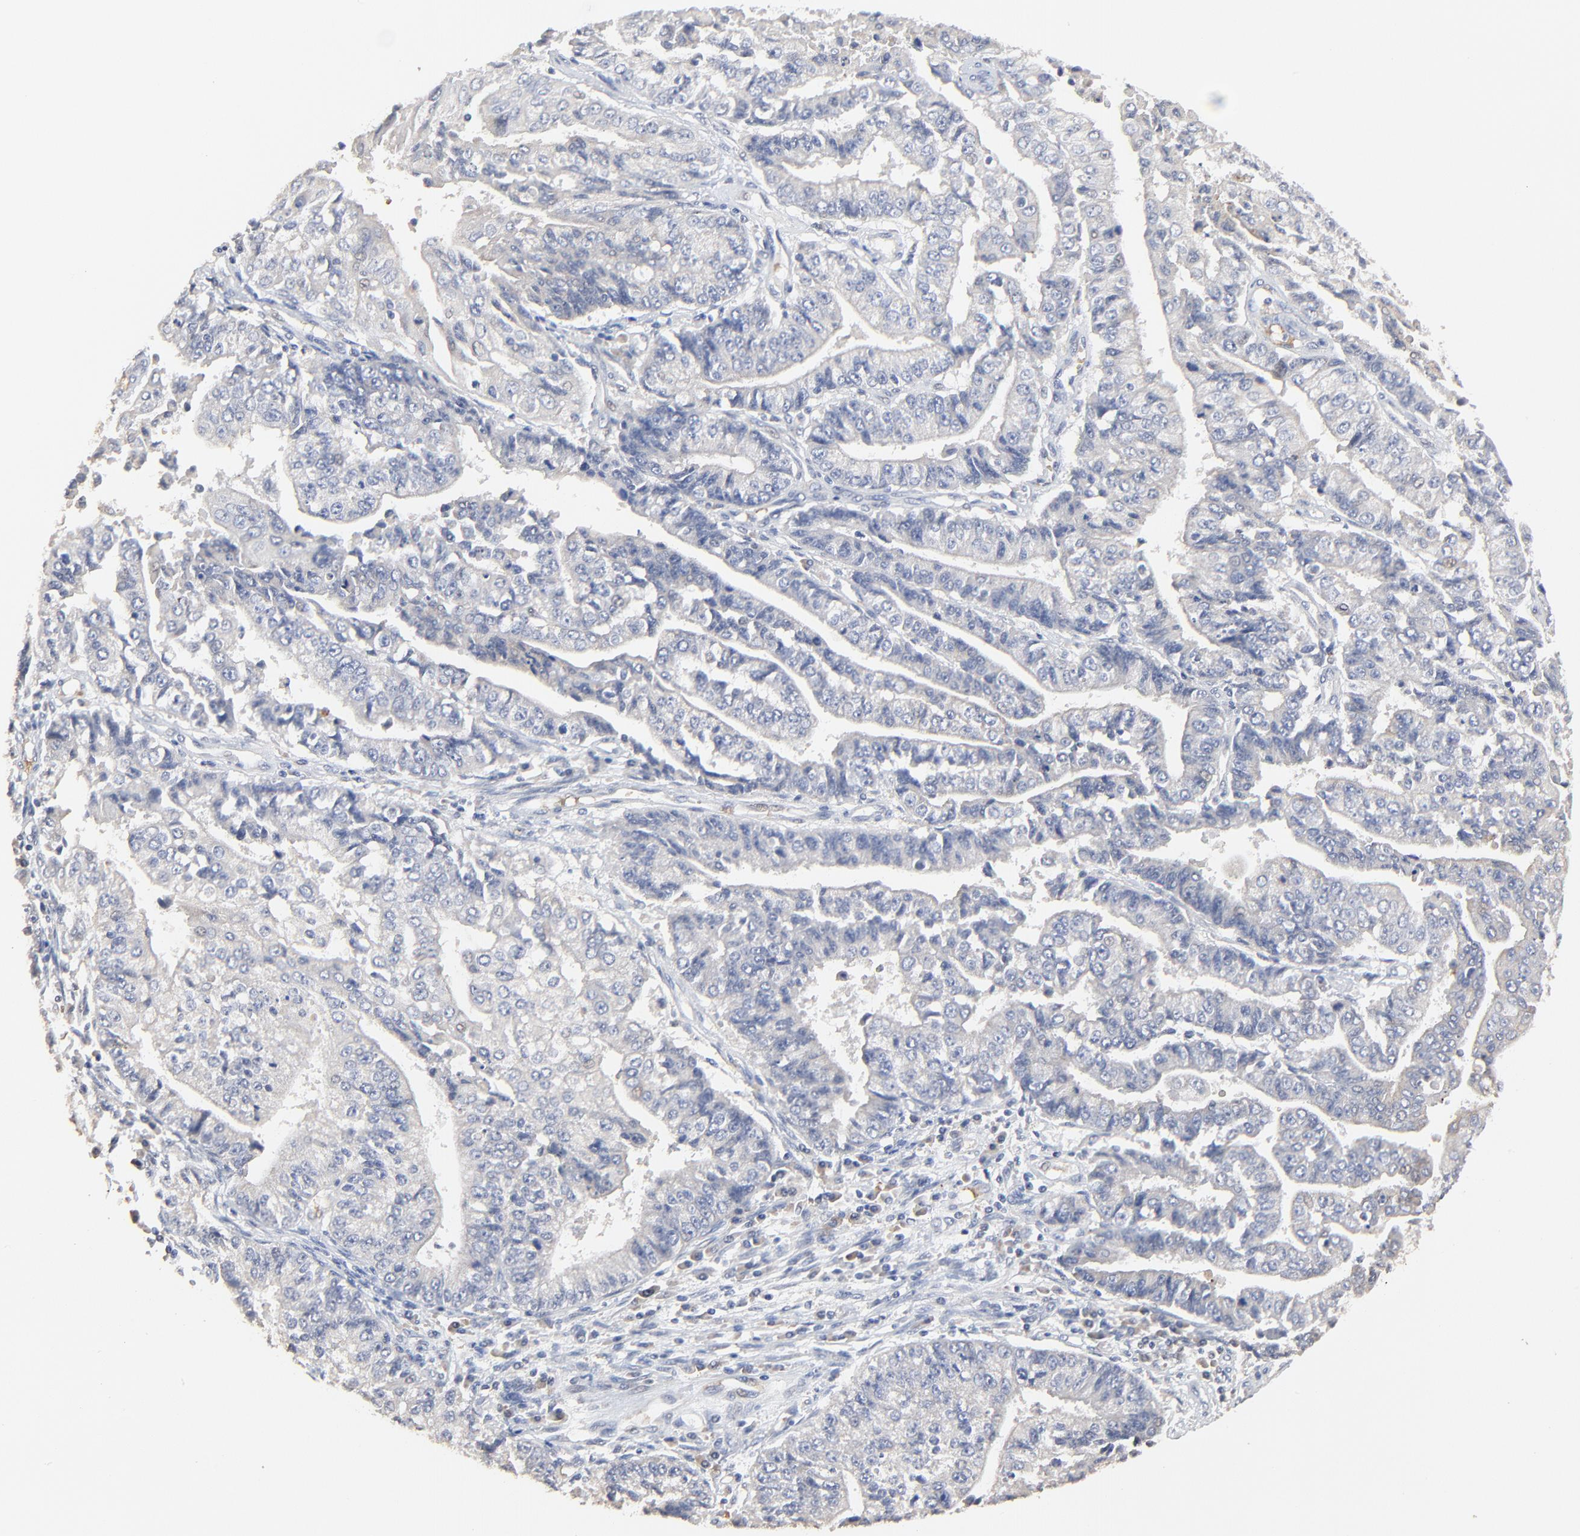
{"staining": {"intensity": "weak", "quantity": "<25%", "location": "cytoplasmic/membranous"}, "tissue": "endometrial cancer", "cell_type": "Tumor cells", "image_type": "cancer", "snomed": [{"axis": "morphology", "description": "Adenocarcinoma, NOS"}, {"axis": "topography", "description": "Endometrium"}], "caption": "Human adenocarcinoma (endometrial) stained for a protein using immunohistochemistry shows no staining in tumor cells.", "gene": "FANCB", "patient": {"sex": "female", "age": 75}}